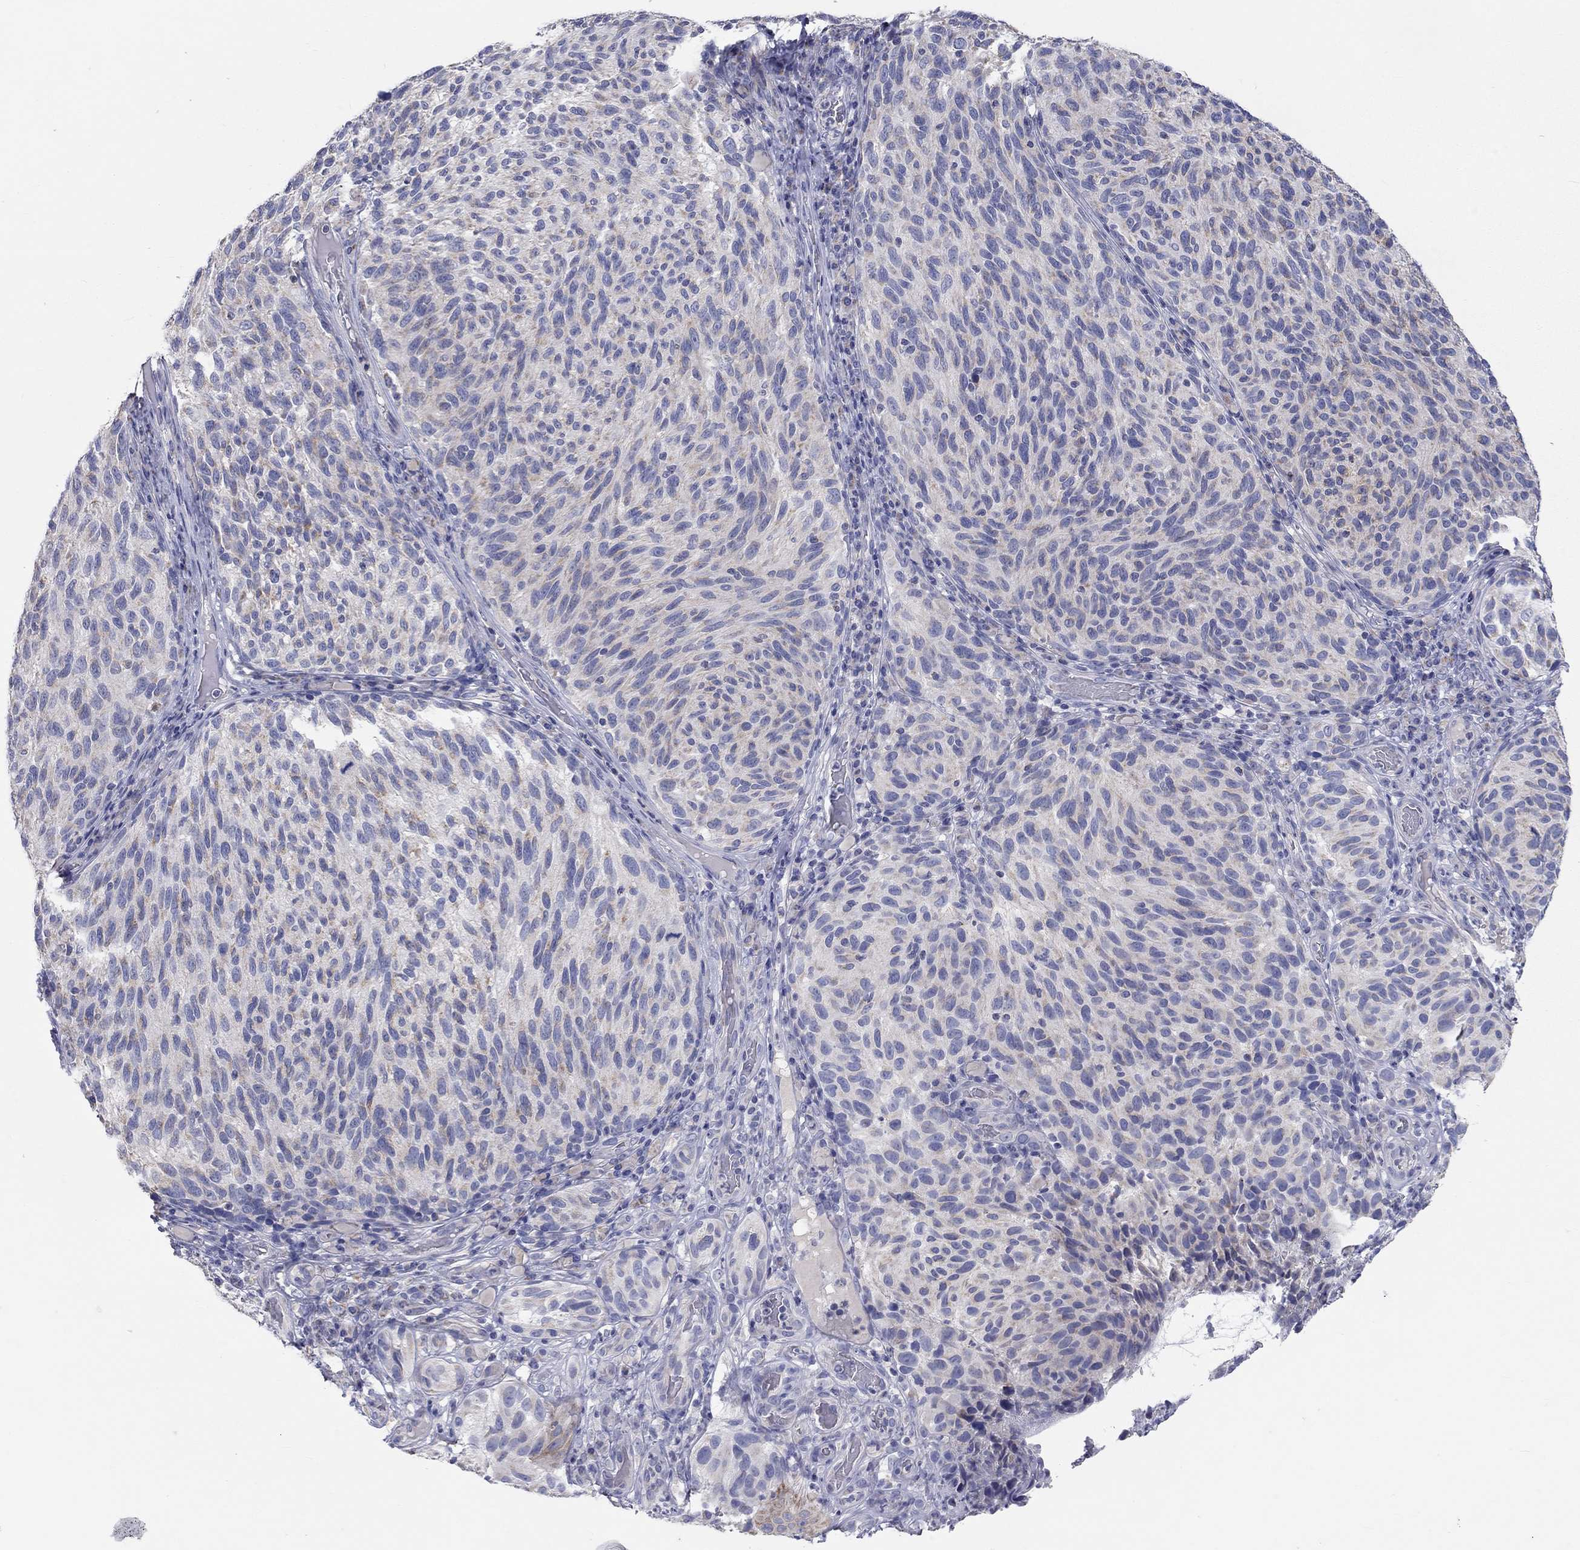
{"staining": {"intensity": "weak", "quantity": "<25%", "location": "cytoplasmic/membranous"}, "tissue": "melanoma", "cell_type": "Tumor cells", "image_type": "cancer", "snomed": [{"axis": "morphology", "description": "Malignant melanoma, NOS"}, {"axis": "topography", "description": "Skin"}], "caption": "This is an IHC image of human melanoma. There is no positivity in tumor cells.", "gene": "RCAN1", "patient": {"sex": "female", "age": 73}}